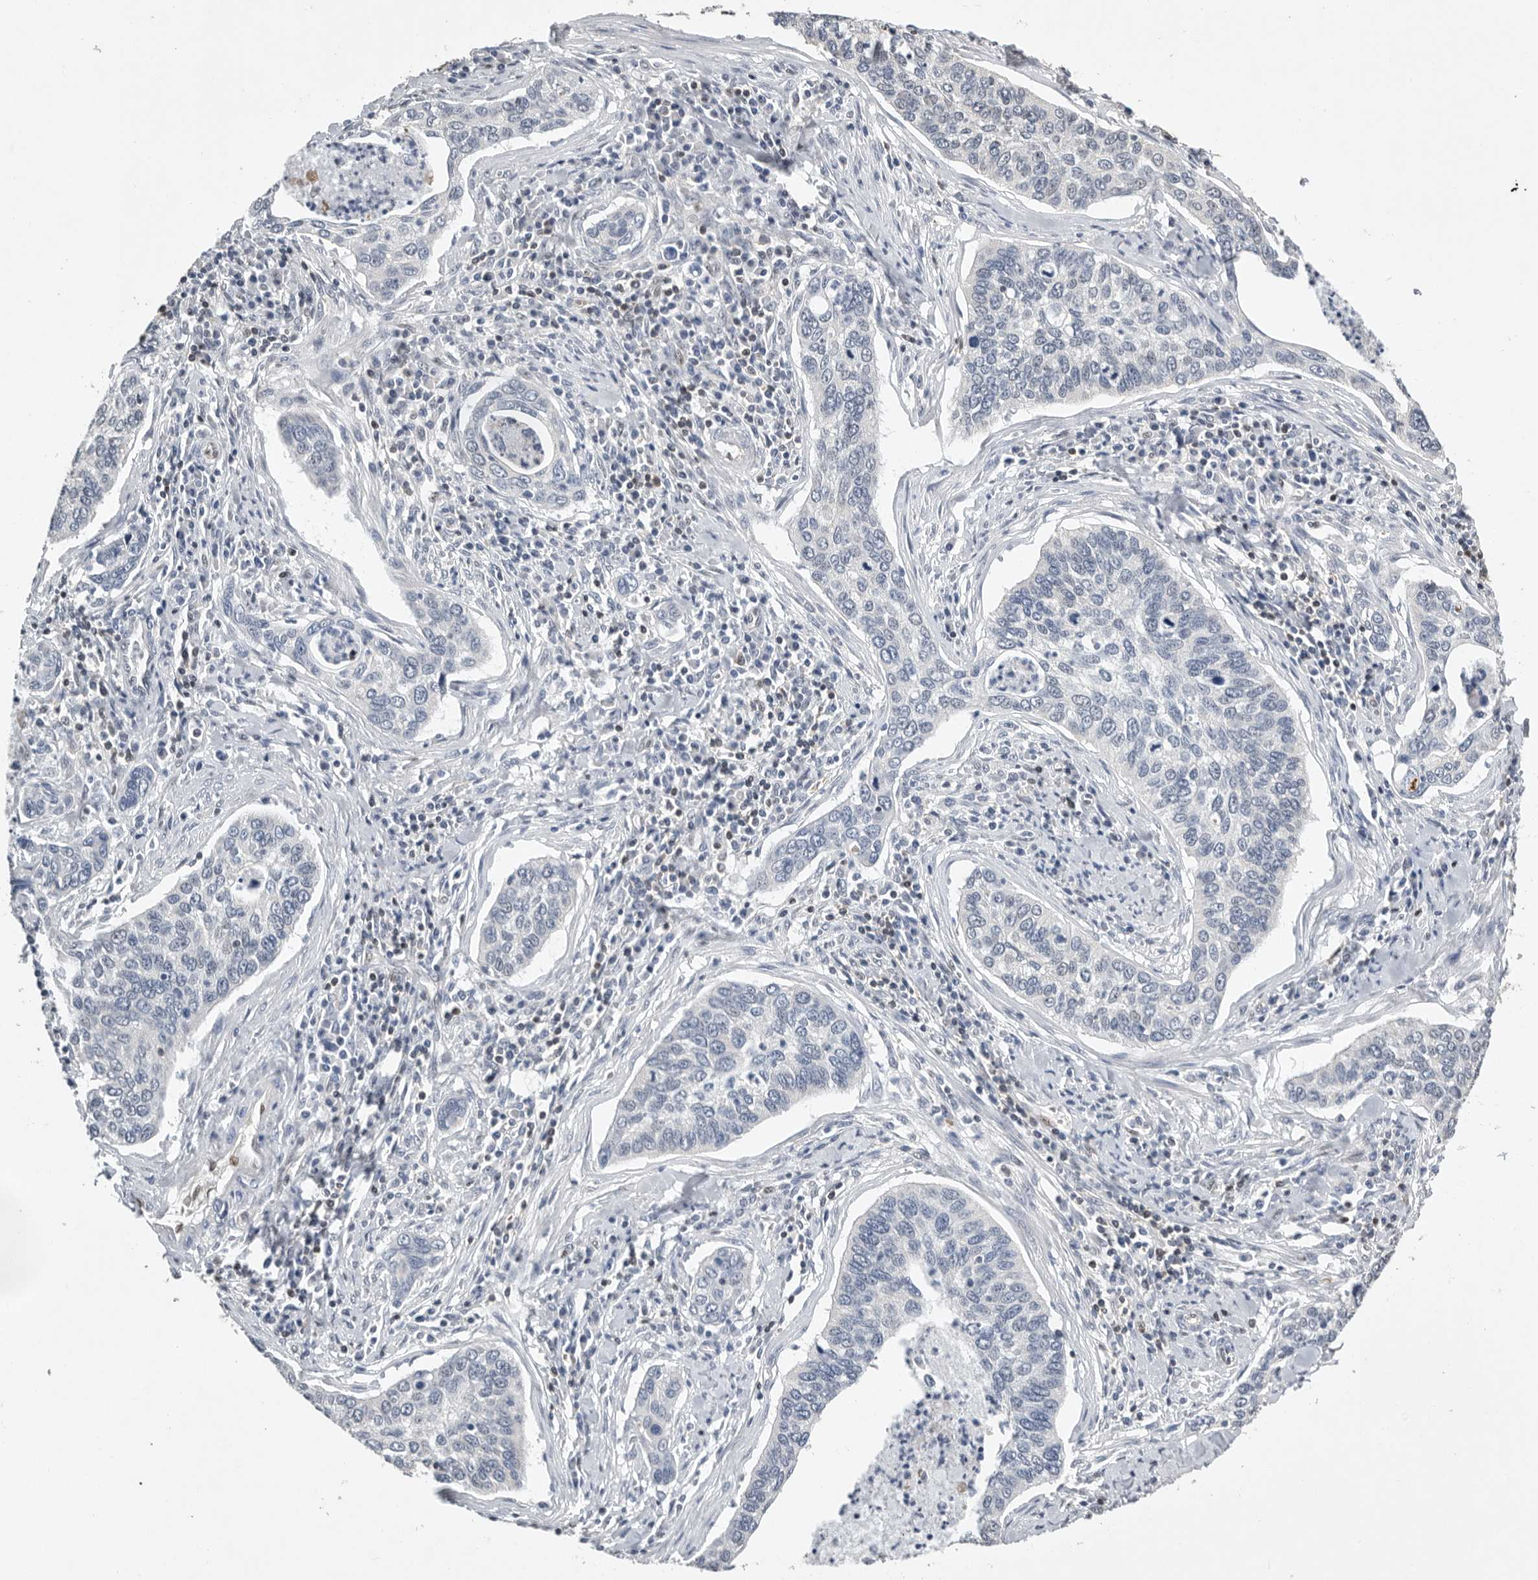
{"staining": {"intensity": "negative", "quantity": "none", "location": "none"}, "tissue": "cervical cancer", "cell_type": "Tumor cells", "image_type": "cancer", "snomed": [{"axis": "morphology", "description": "Squamous cell carcinoma, NOS"}, {"axis": "topography", "description": "Cervix"}], "caption": "IHC micrograph of cervical cancer stained for a protein (brown), which reveals no staining in tumor cells.", "gene": "PDCD4", "patient": {"sex": "female", "age": 53}}